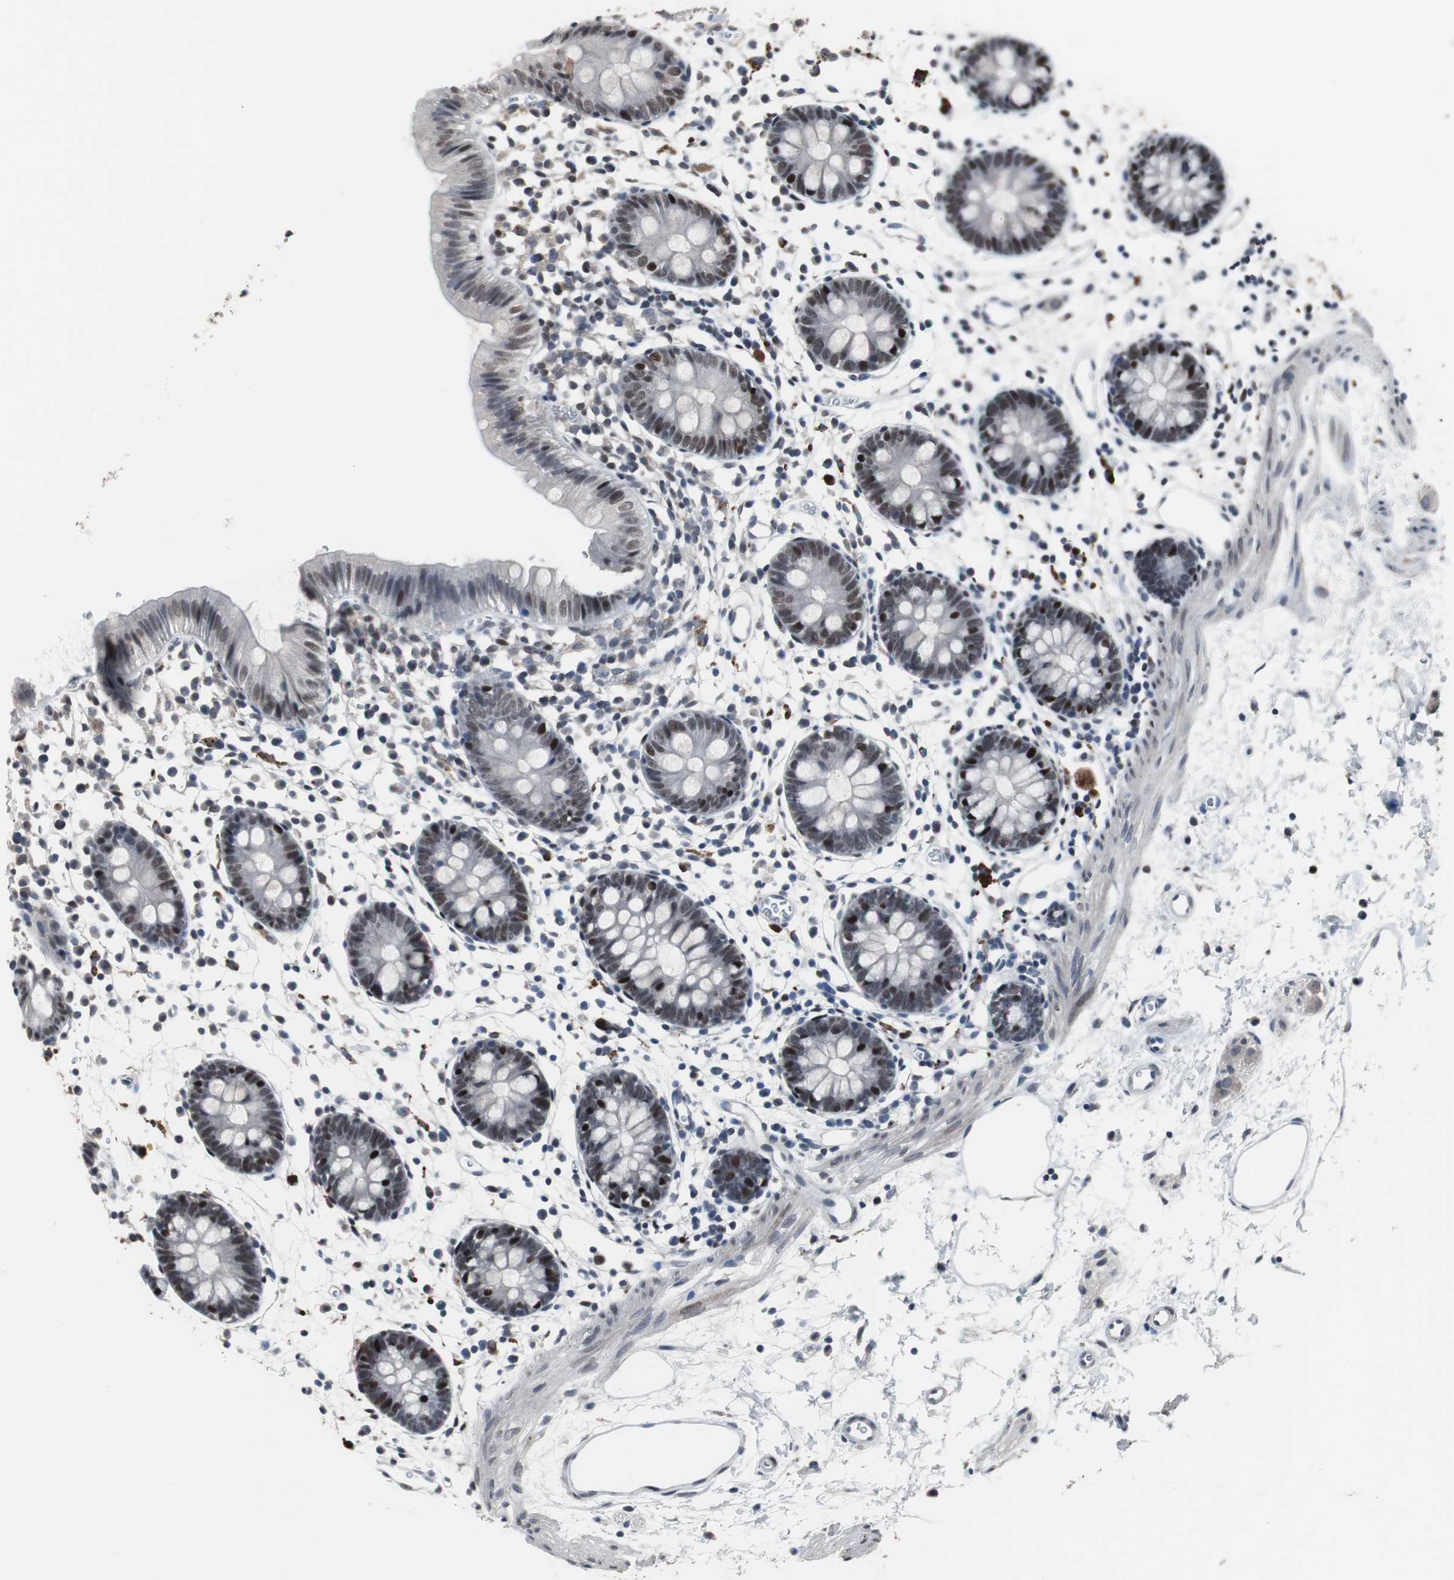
{"staining": {"intensity": "moderate", "quantity": ">75%", "location": "nuclear"}, "tissue": "colon", "cell_type": "Endothelial cells", "image_type": "normal", "snomed": [{"axis": "morphology", "description": "Normal tissue, NOS"}, {"axis": "morphology", "description": "Adenocarcinoma, NOS"}, {"axis": "topography", "description": "Colon"}, {"axis": "topography", "description": "Peripheral nerve tissue"}], "caption": "Brown immunohistochemical staining in normal human colon exhibits moderate nuclear staining in about >75% of endothelial cells.", "gene": "FOXP4", "patient": {"sex": "male", "age": 14}}